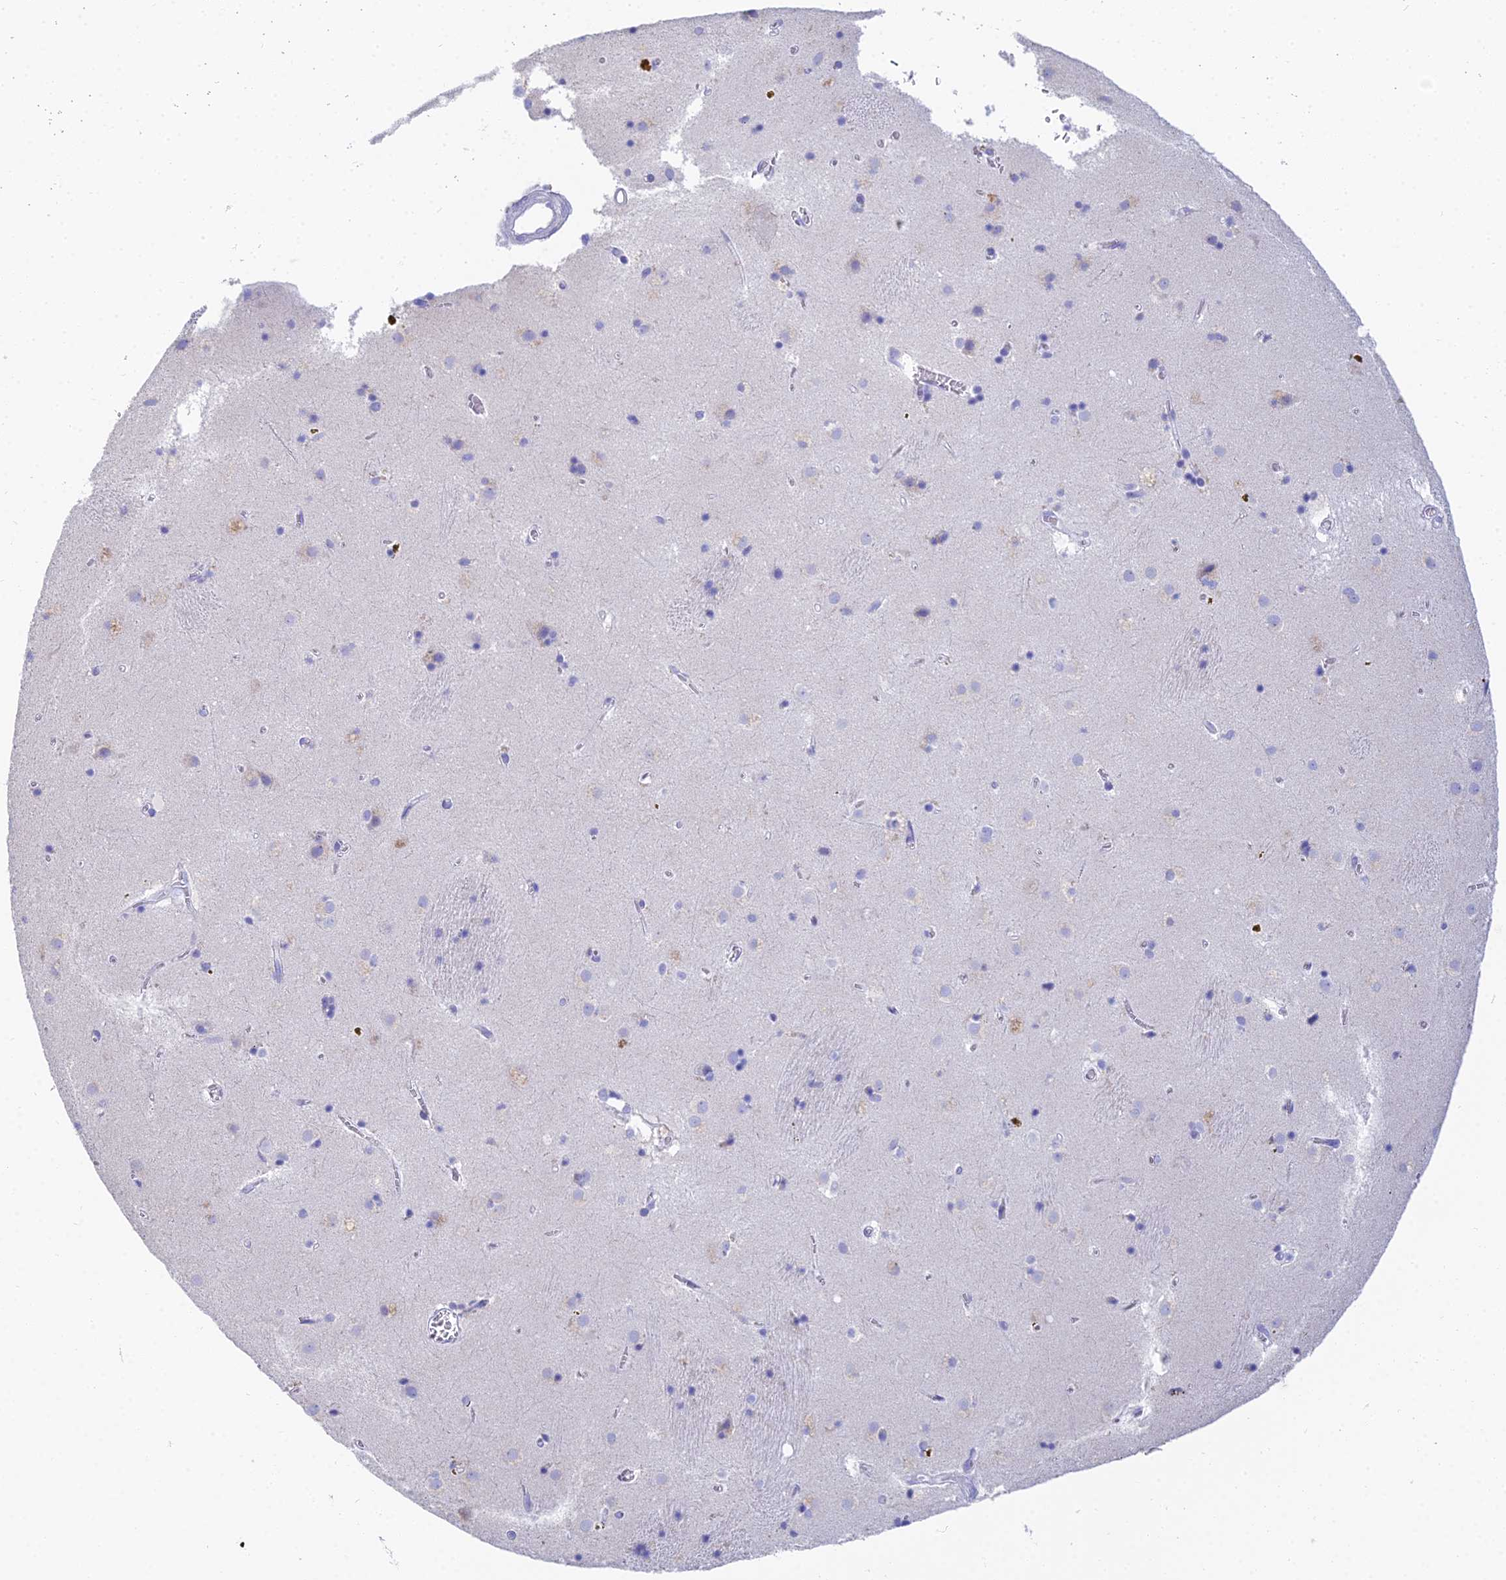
{"staining": {"intensity": "negative", "quantity": "none", "location": "none"}, "tissue": "caudate", "cell_type": "Glial cells", "image_type": "normal", "snomed": [{"axis": "morphology", "description": "Normal tissue, NOS"}, {"axis": "topography", "description": "Lateral ventricle wall"}], "caption": "Caudate was stained to show a protein in brown. There is no significant staining in glial cells.", "gene": "MCM2", "patient": {"sex": "male", "age": 70}}